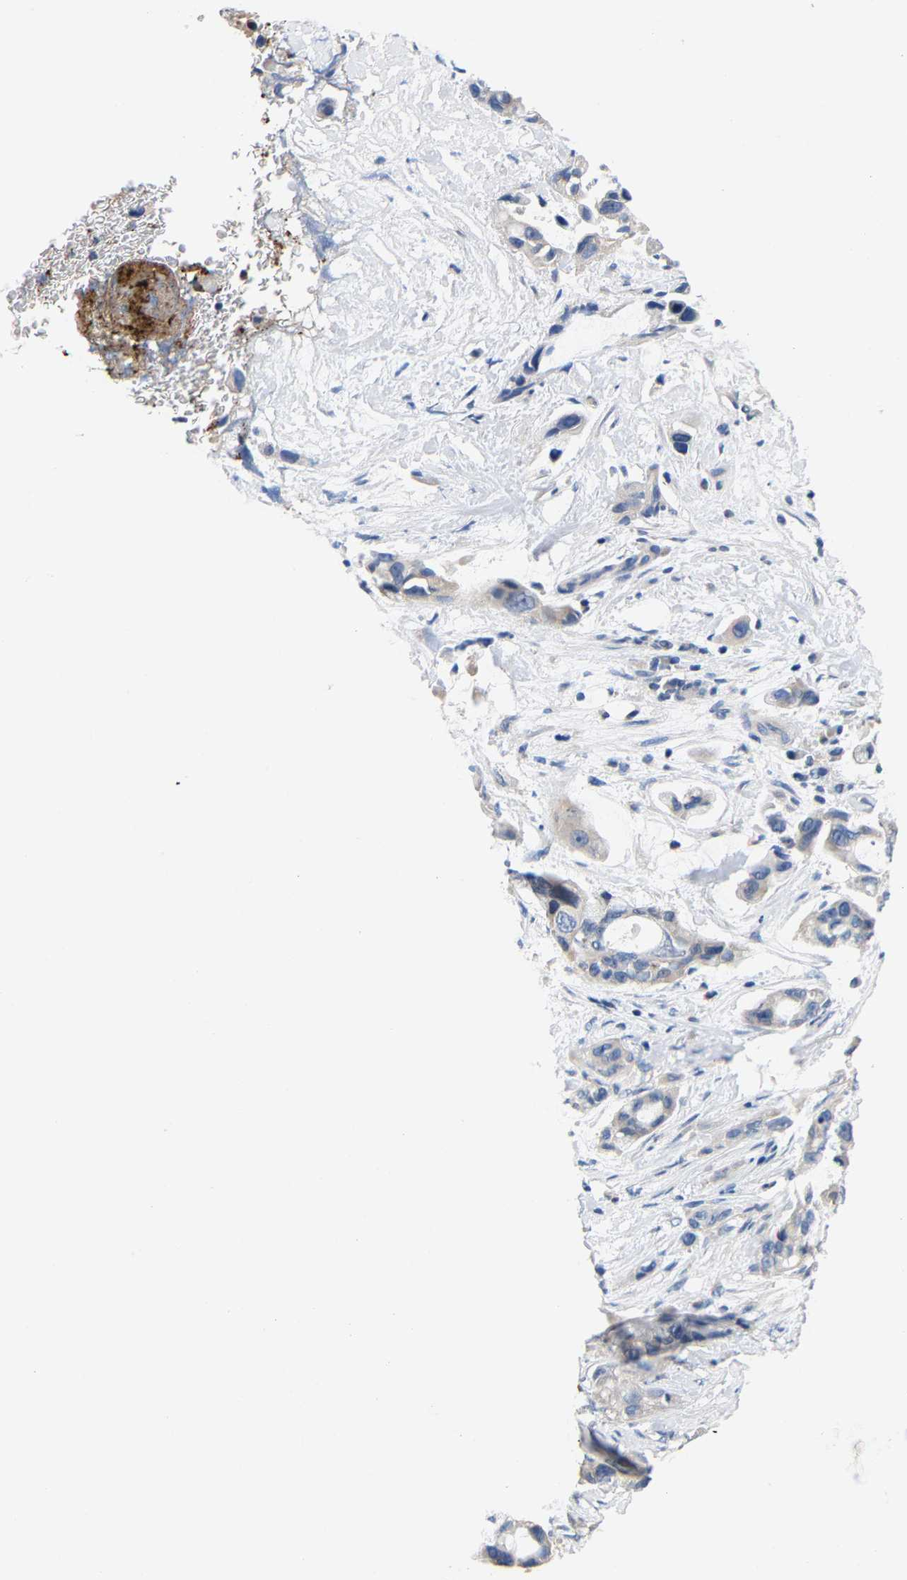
{"staining": {"intensity": "negative", "quantity": "none", "location": "none"}, "tissue": "pancreatic cancer", "cell_type": "Tumor cells", "image_type": "cancer", "snomed": [{"axis": "morphology", "description": "Adenocarcinoma, NOS"}, {"axis": "topography", "description": "Pancreas"}], "caption": "DAB (3,3'-diaminobenzidine) immunohistochemical staining of adenocarcinoma (pancreatic) demonstrates no significant staining in tumor cells.", "gene": "CCDC171", "patient": {"sex": "male", "age": 53}}